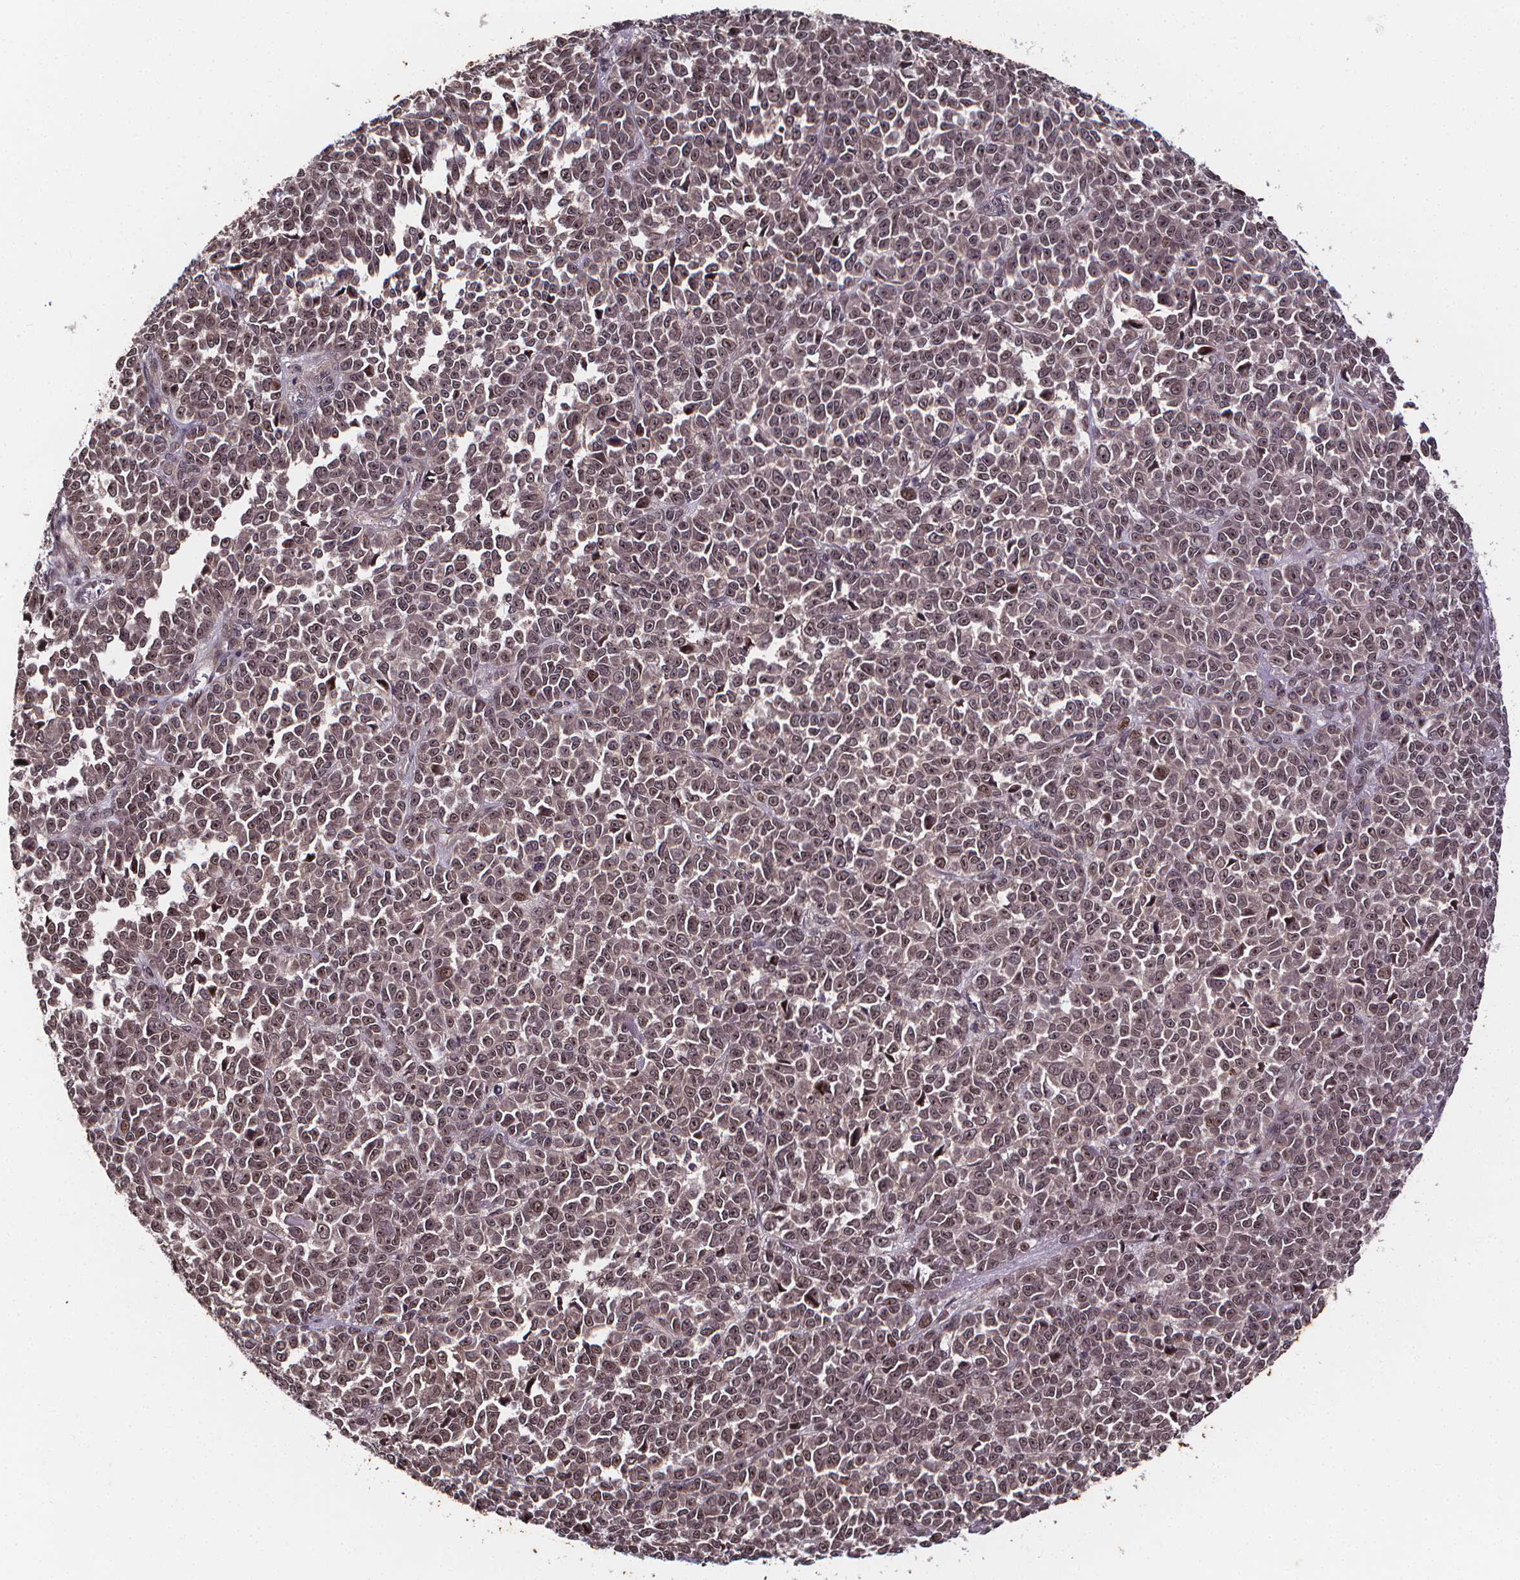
{"staining": {"intensity": "weak", "quantity": "25%-75%", "location": "nuclear"}, "tissue": "melanoma", "cell_type": "Tumor cells", "image_type": "cancer", "snomed": [{"axis": "morphology", "description": "Malignant melanoma, NOS"}, {"axis": "topography", "description": "Skin"}], "caption": "Immunohistochemistry (IHC) of human malignant melanoma exhibits low levels of weak nuclear staining in approximately 25%-75% of tumor cells.", "gene": "DDIT3", "patient": {"sex": "female", "age": 95}}